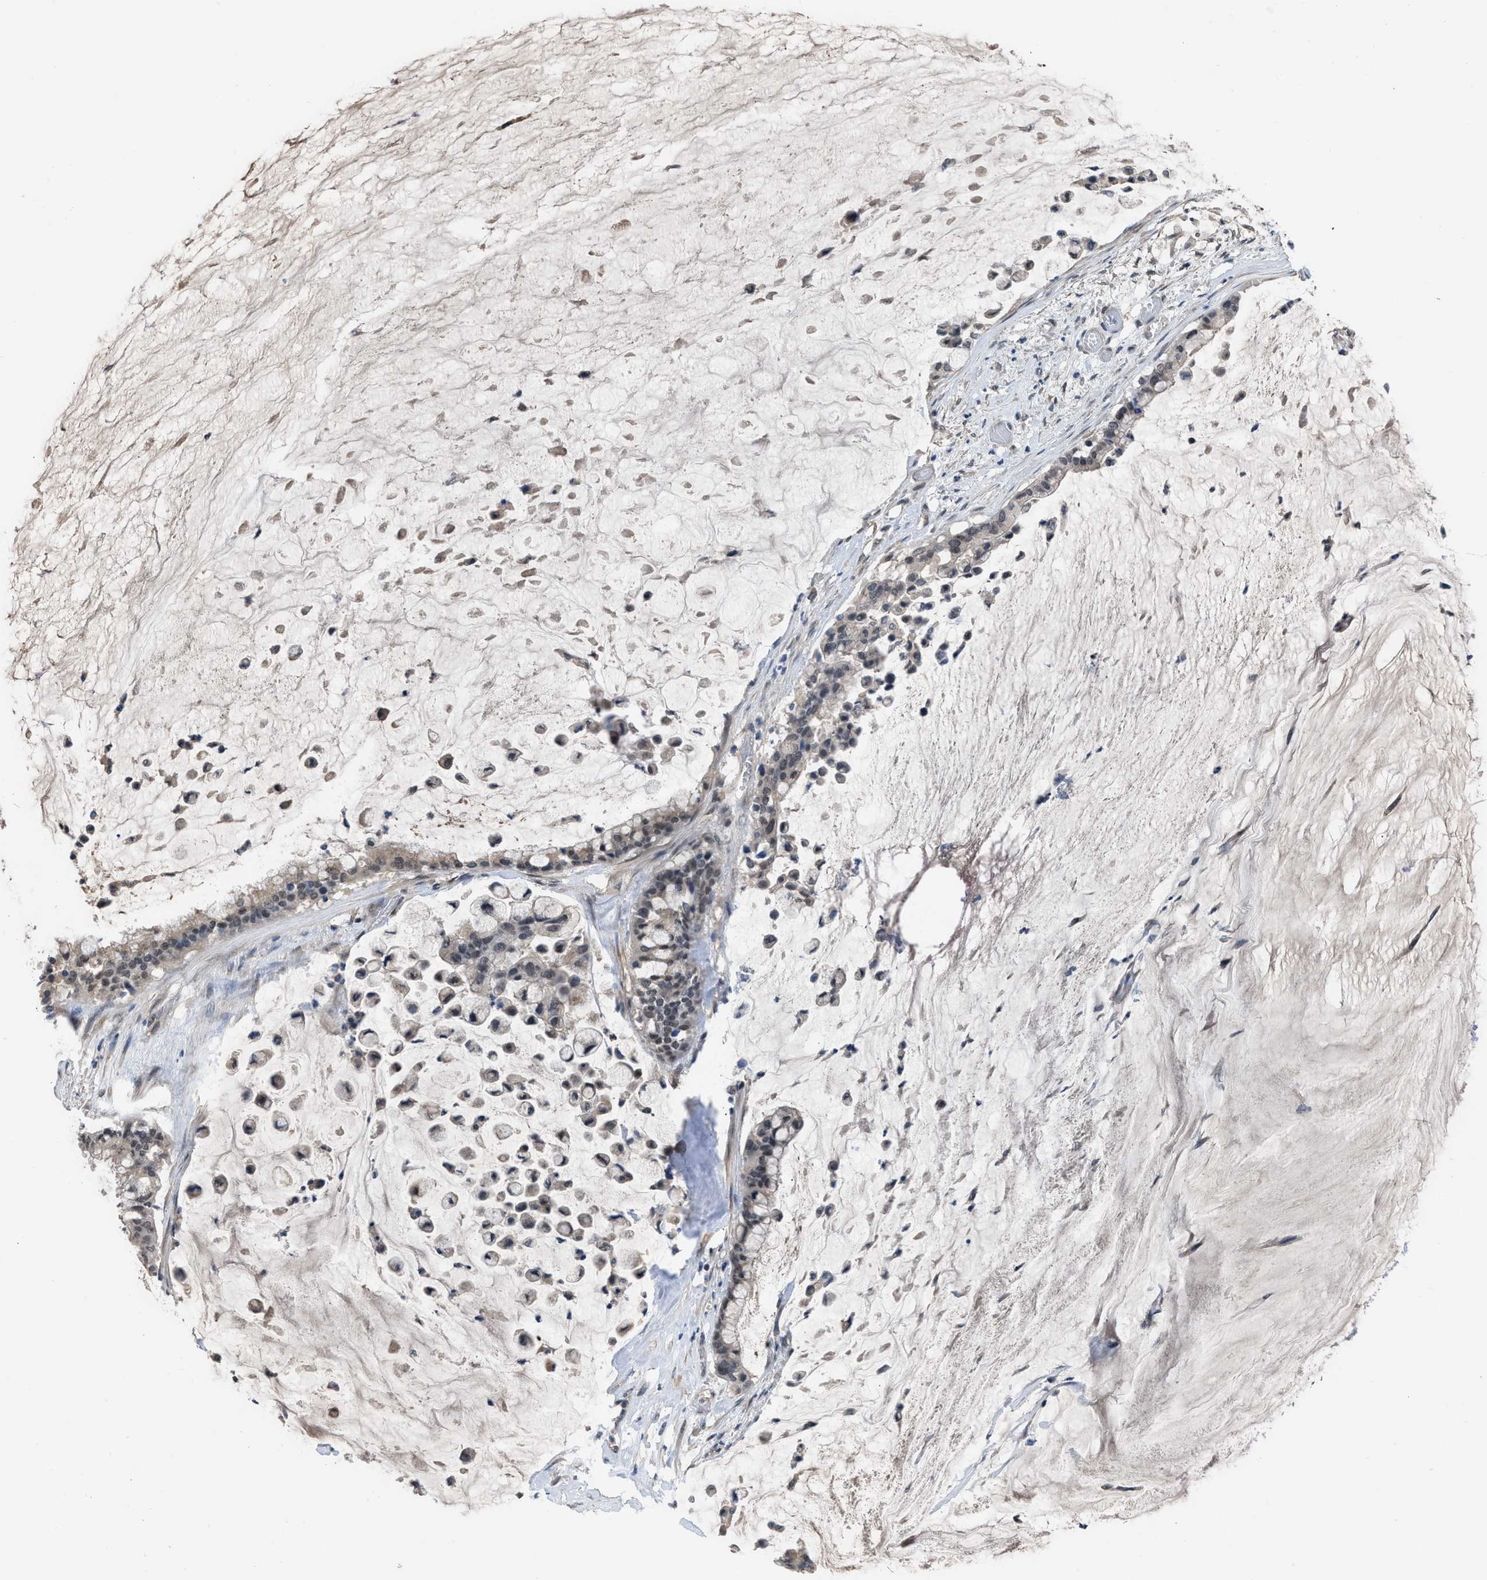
{"staining": {"intensity": "moderate", "quantity": ">75%", "location": "nuclear"}, "tissue": "pancreatic cancer", "cell_type": "Tumor cells", "image_type": "cancer", "snomed": [{"axis": "morphology", "description": "Adenocarcinoma, NOS"}, {"axis": "topography", "description": "Pancreas"}], "caption": "Pancreatic cancer (adenocarcinoma) tissue reveals moderate nuclear staining in about >75% of tumor cells Nuclei are stained in blue.", "gene": "TERF2IP", "patient": {"sex": "male", "age": 41}}